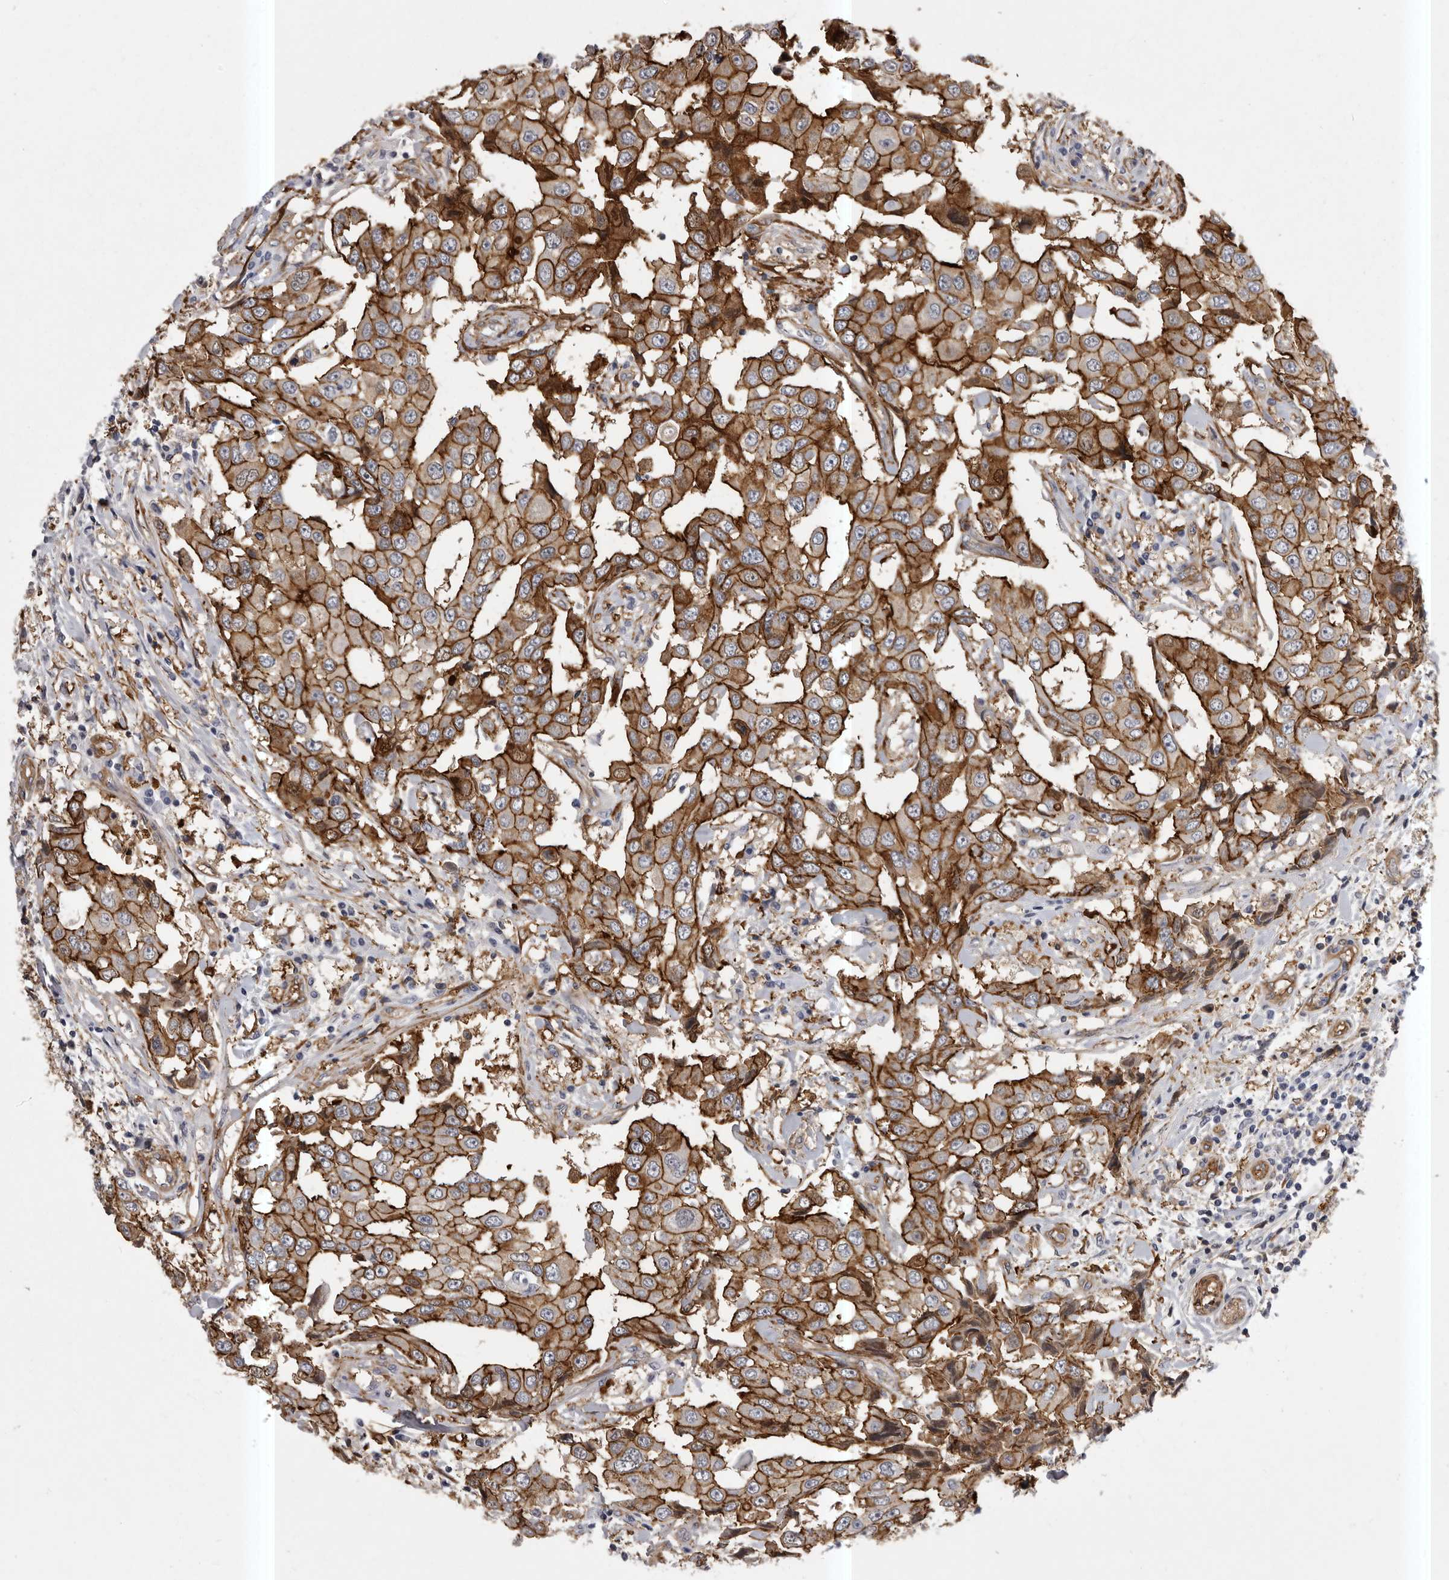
{"staining": {"intensity": "strong", "quantity": "25%-75%", "location": "cytoplasmic/membranous"}, "tissue": "breast cancer", "cell_type": "Tumor cells", "image_type": "cancer", "snomed": [{"axis": "morphology", "description": "Duct carcinoma"}, {"axis": "topography", "description": "Breast"}], "caption": "Infiltrating ductal carcinoma (breast) tissue exhibits strong cytoplasmic/membranous staining in approximately 25%-75% of tumor cells, visualized by immunohistochemistry.", "gene": "ENAH", "patient": {"sex": "female", "age": 27}}